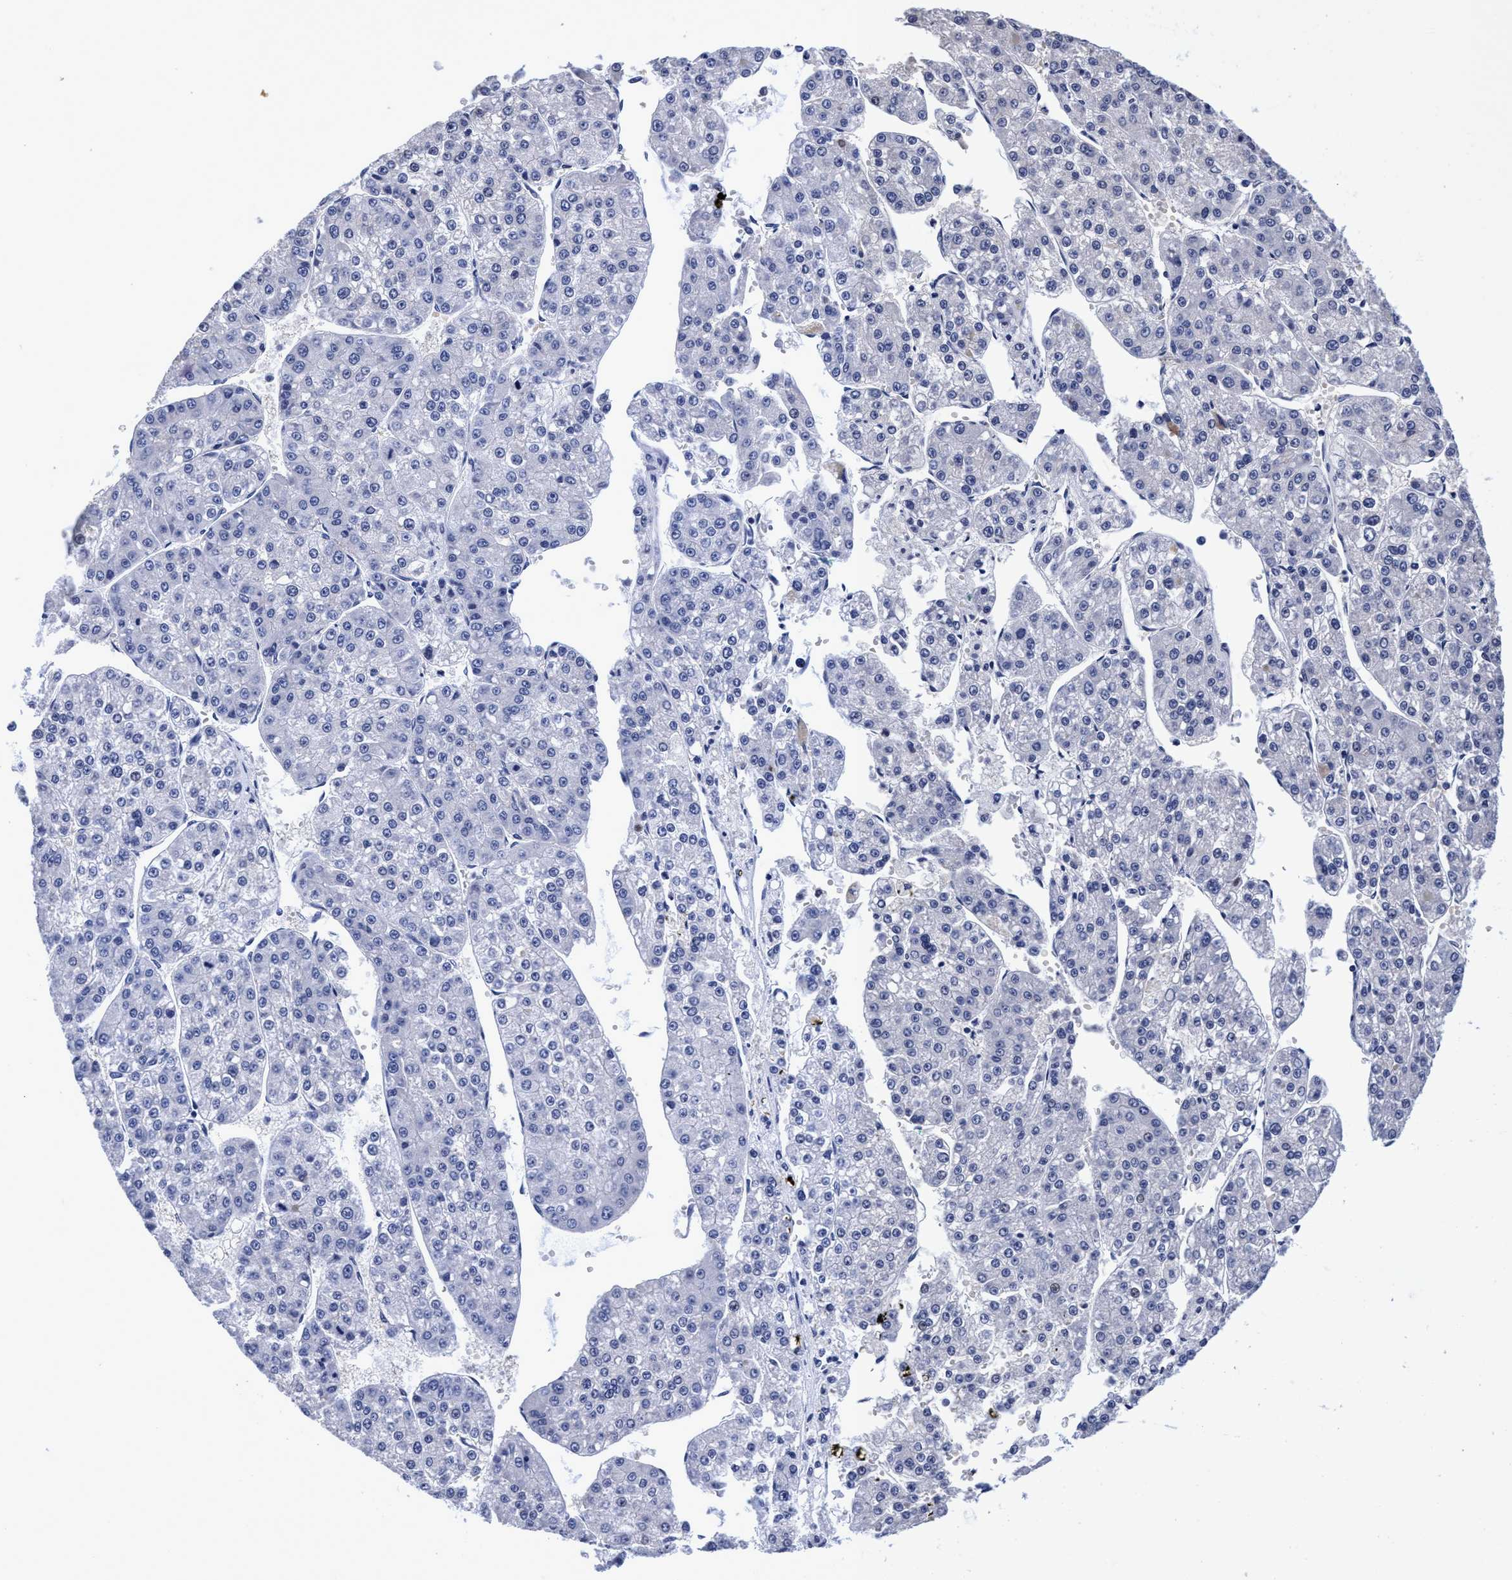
{"staining": {"intensity": "negative", "quantity": "none", "location": "none"}, "tissue": "liver cancer", "cell_type": "Tumor cells", "image_type": "cancer", "snomed": [{"axis": "morphology", "description": "Carcinoma, Hepatocellular, NOS"}, {"axis": "topography", "description": "Liver"}], "caption": "This is an immunohistochemistry (IHC) micrograph of human hepatocellular carcinoma (liver). There is no expression in tumor cells.", "gene": "PLPPR1", "patient": {"sex": "female", "age": 73}}